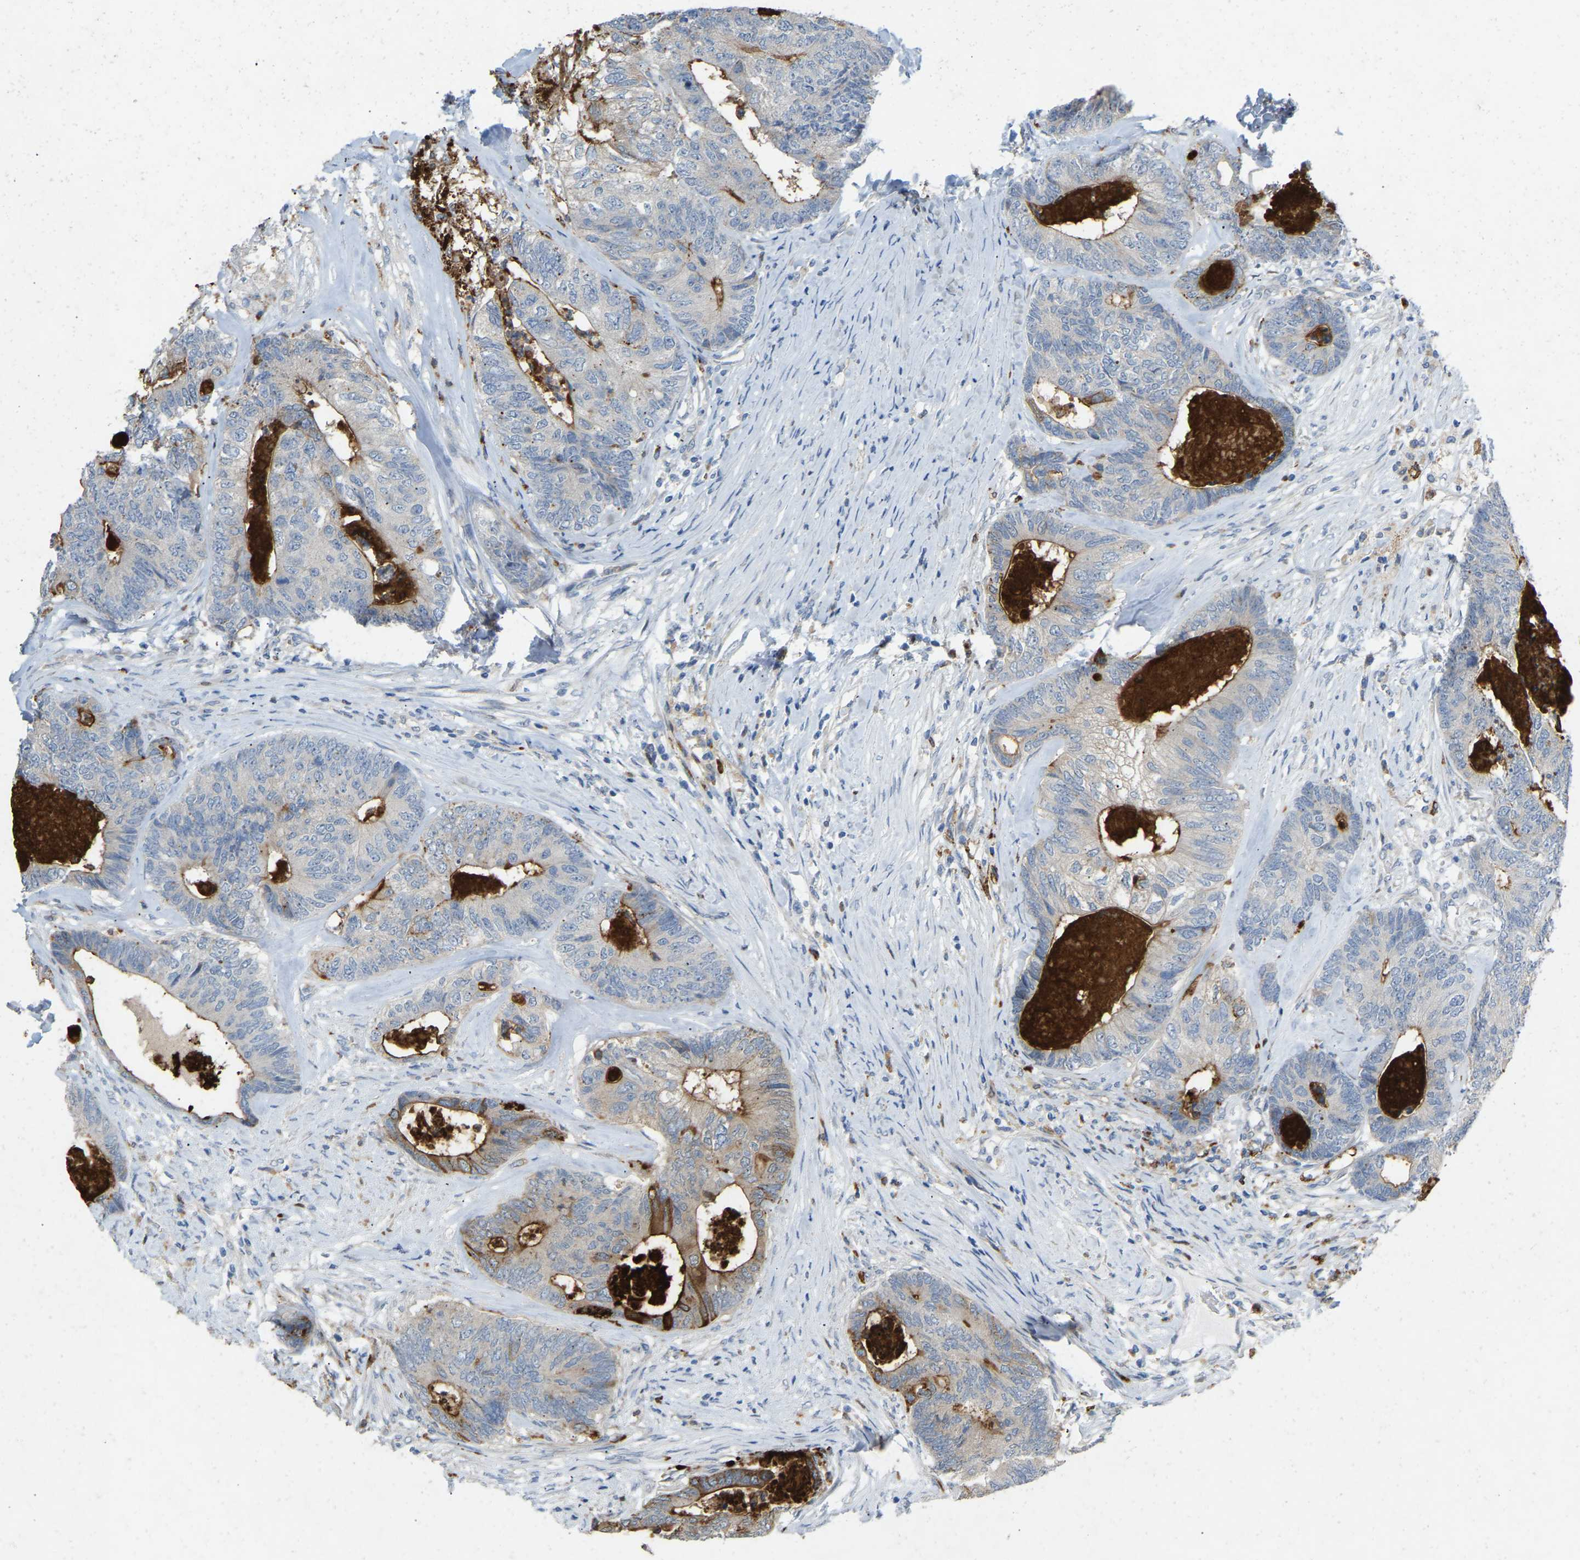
{"staining": {"intensity": "moderate", "quantity": "25%-75%", "location": "cytoplasmic/membranous"}, "tissue": "colorectal cancer", "cell_type": "Tumor cells", "image_type": "cancer", "snomed": [{"axis": "morphology", "description": "Adenocarcinoma, NOS"}, {"axis": "topography", "description": "Colon"}], "caption": "Immunohistochemical staining of human adenocarcinoma (colorectal) displays medium levels of moderate cytoplasmic/membranous protein positivity in approximately 25%-75% of tumor cells.", "gene": "RHEB", "patient": {"sex": "female", "age": 67}}